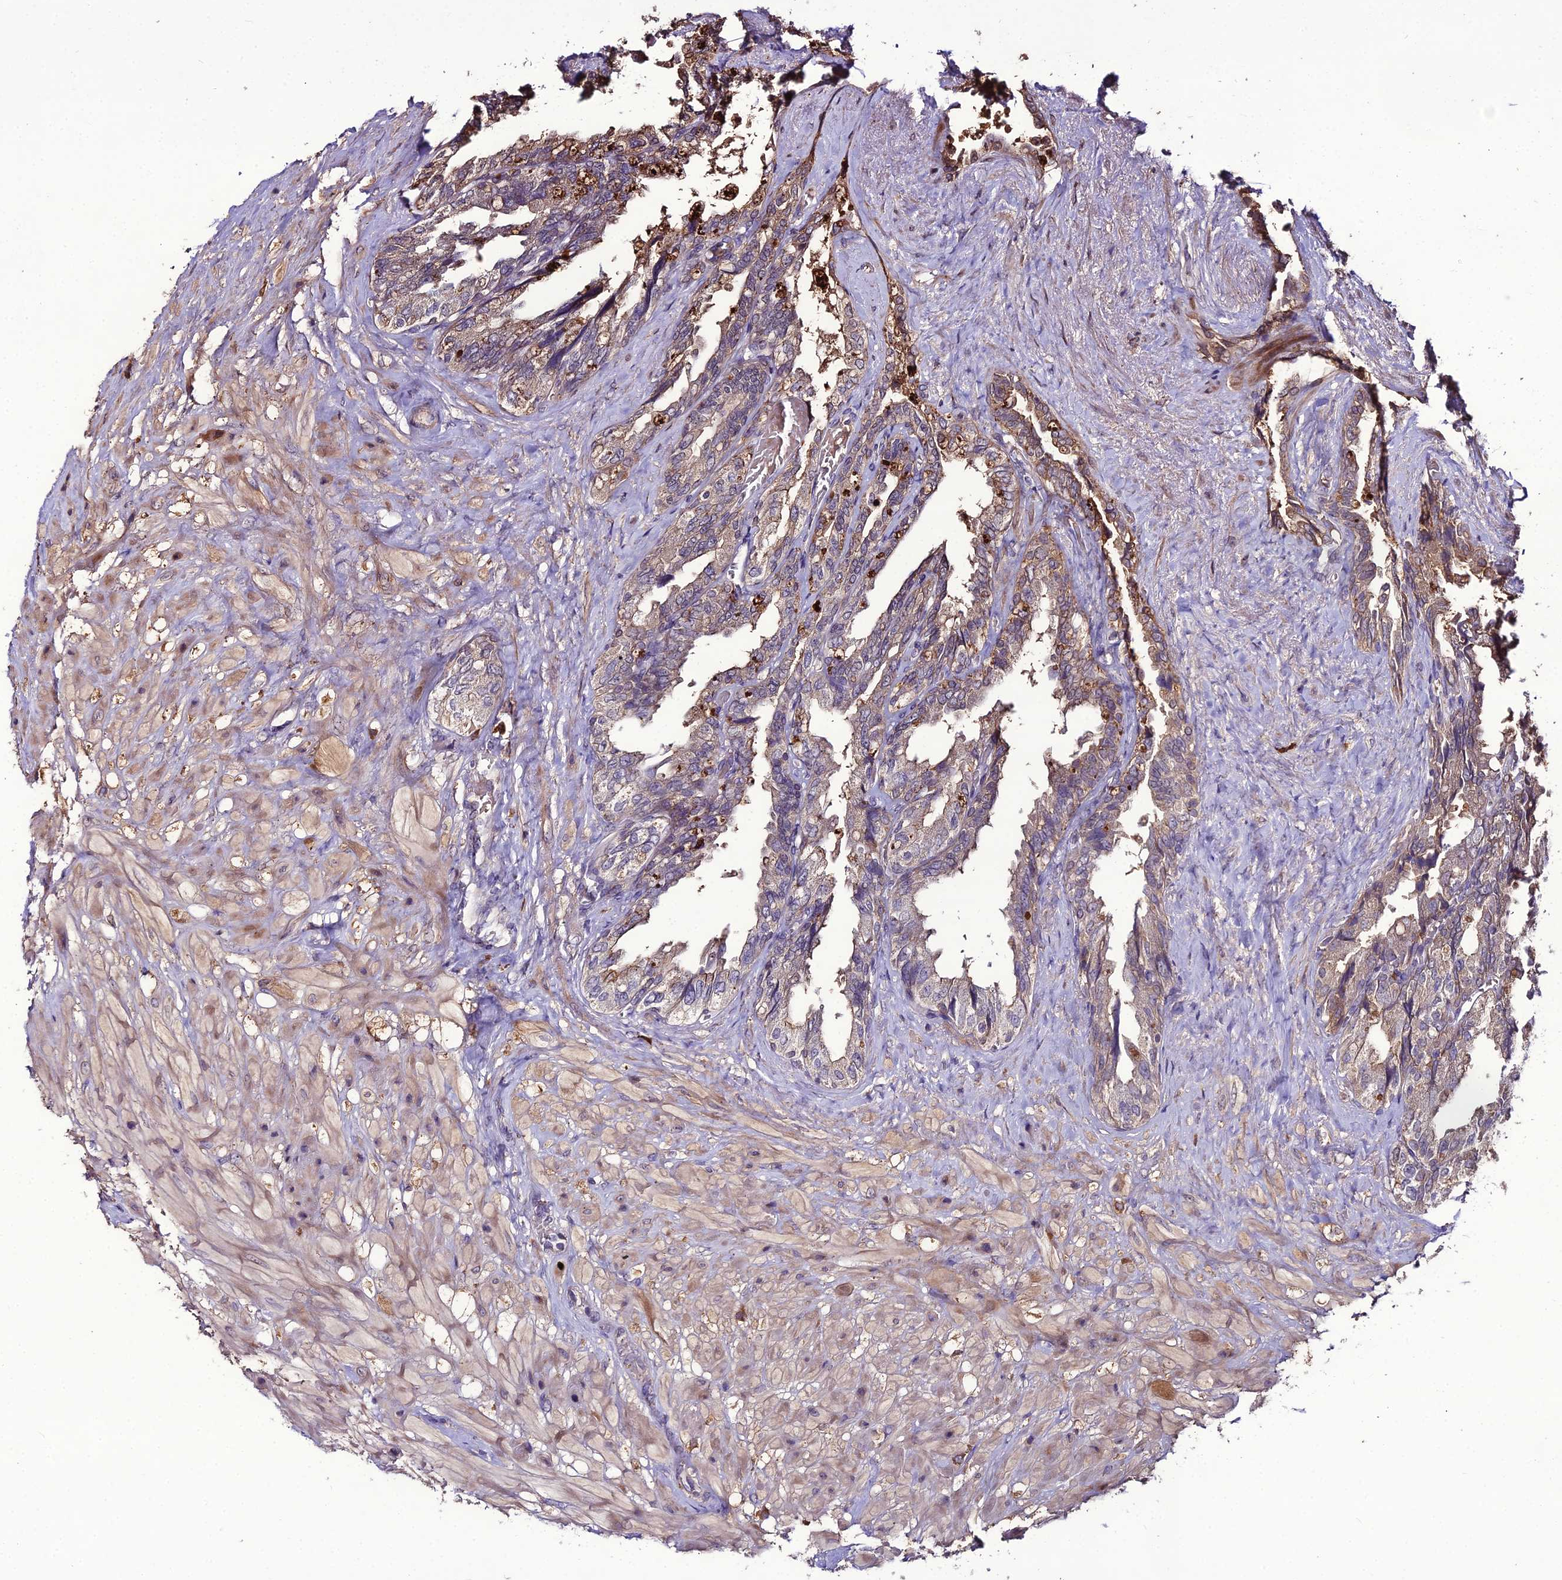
{"staining": {"intensity": "weak", "quantity": ">75%", "location": "cytoplasmic/membranous"}, "tissue": "seminal vesicle", "cell_type": "Glandular cells", "image_type": "normal", "snomed": [{"axis": "morphology", "description": "Normal tissue, NOS"}, {"axis": "topography", "description": "Seminal veicle"}, {"axis": "topography", "description": "Peripheral nerve tissue"}], "caption": "Weak cytoplasmic/membranous protein expression is identified in about >75% of glandular cells in seminal vesicle. (DAB (3,3'-diaminobenzidine) IHC with brightfield microscopy, high magnification).", "gene": "KCTD16", "patient": {"sex": "male", "age": 60}}